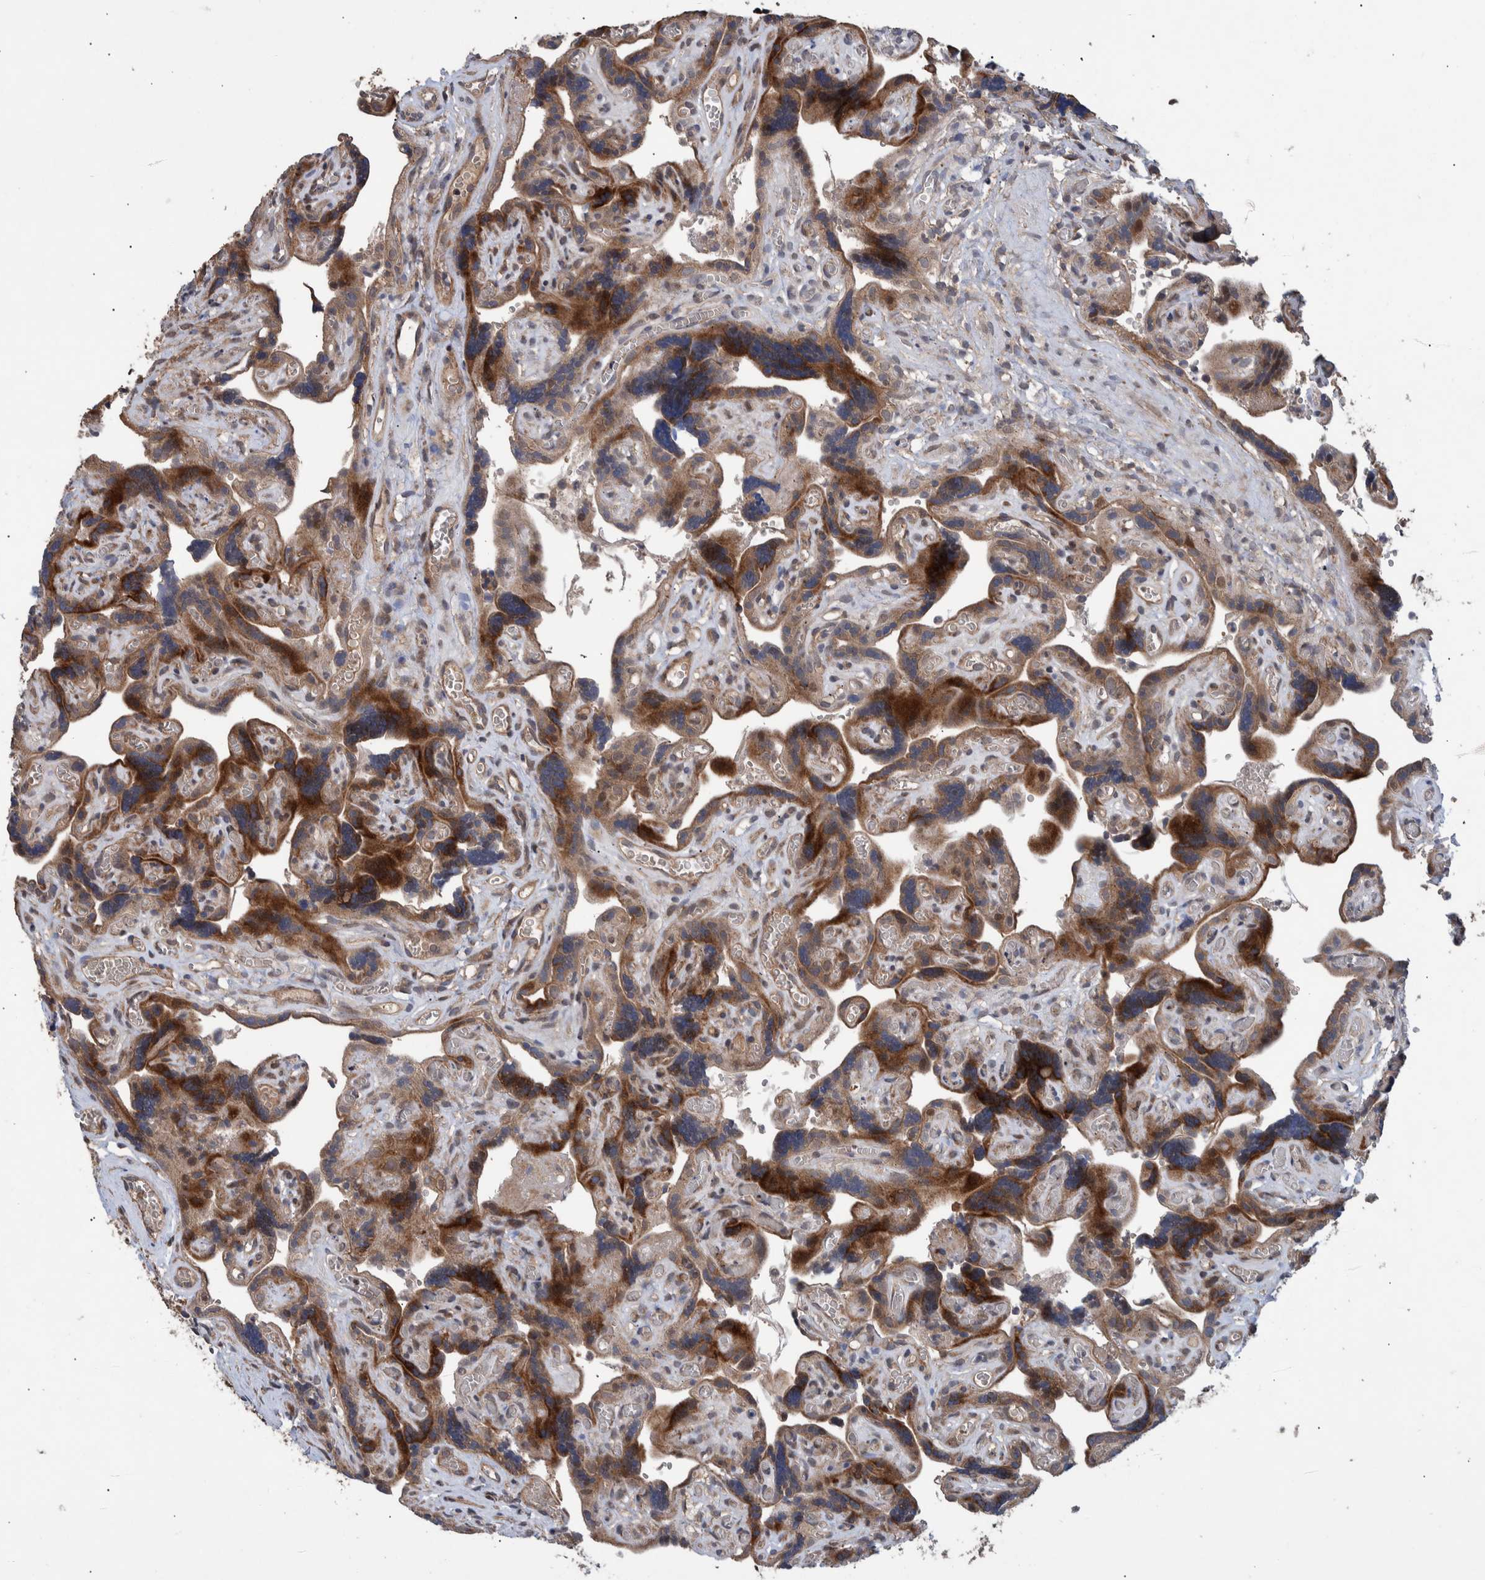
{"staining": {"intensity": "moderate", "quantity": ">75%", "location": "cytoplasmic/membranous"}, "tissue": "placenta", "cell_type": "Decidual cells", "image_type": "normal", "snomed": [{"axis": "morphology", "description": "Normal tissue, NOS"}, {"axis": "topography", "description": "Placenta"}], "caption": "This photomicrograph displays benign placenta stained with IHC to label a protein in brown. The cytoplasmic/membranous of decidual cells show moderate positivity for the protein. Nuclei are counter-stained blue.", "gene": "B3GNTL1", "patient": {"sex": "female", "age": 30}}